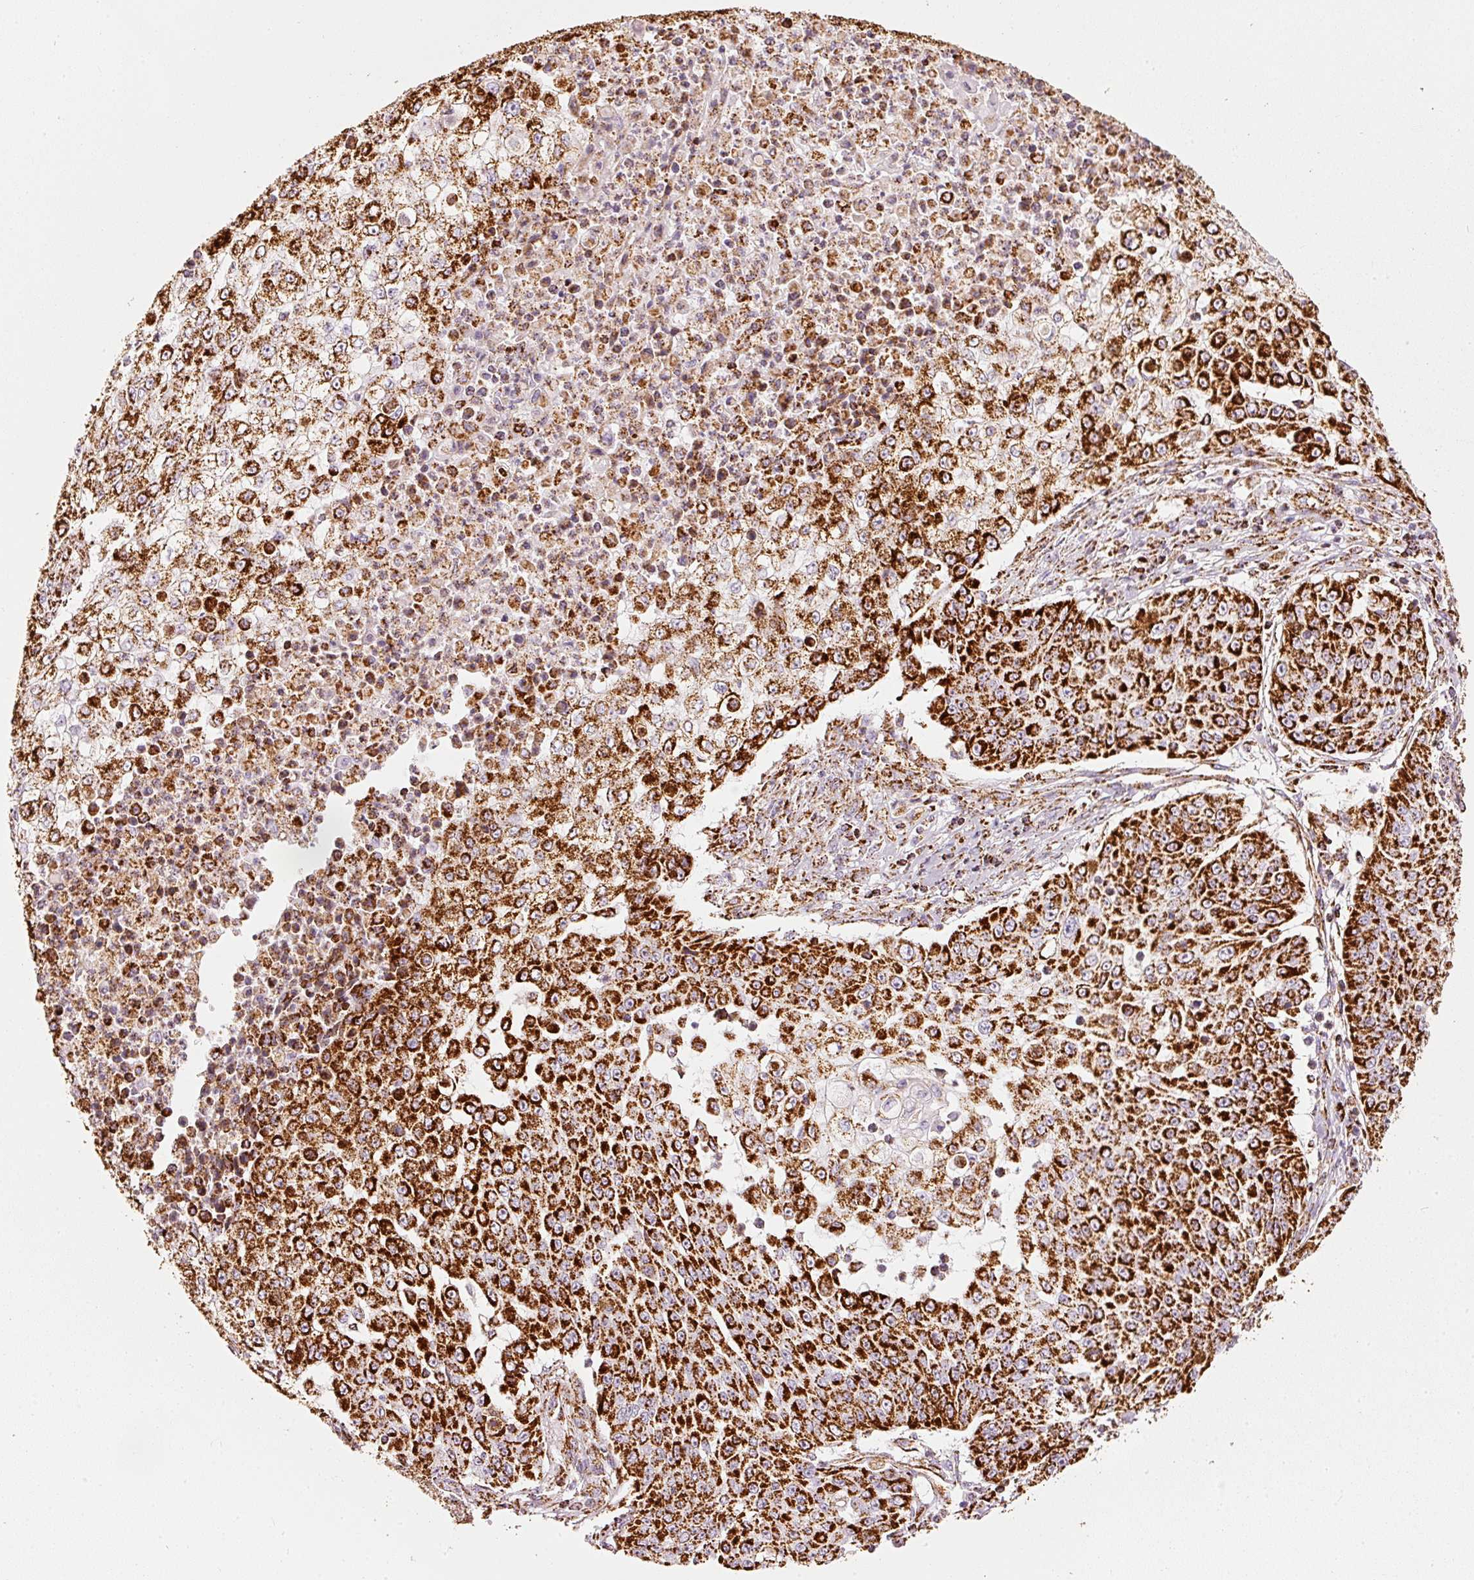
{"staining": {"intensity": "strong", "quantity": ">75%", "location": "cytoplasmic/membranous"}, "tissue": "skin cancer", "cell_type": "Tumor cells", "image_type": "cancer", "snomed": [{"axis": "morphology", "description": "Squamous cell carcinoma, NOS"}, {"axis": "topography", "description": "Skin"}], "caption": "Protein analysis of skin cancer (squamous cell carcinoma) tissue exhibits strong cytoplasmic/membranous positivity in approximately >75% of tumor cells. The protein is shown in brown color, while the nuclei are stained blue.", "gene": "MT-CO2", "patient": {"sex": "male", "age": 24}}